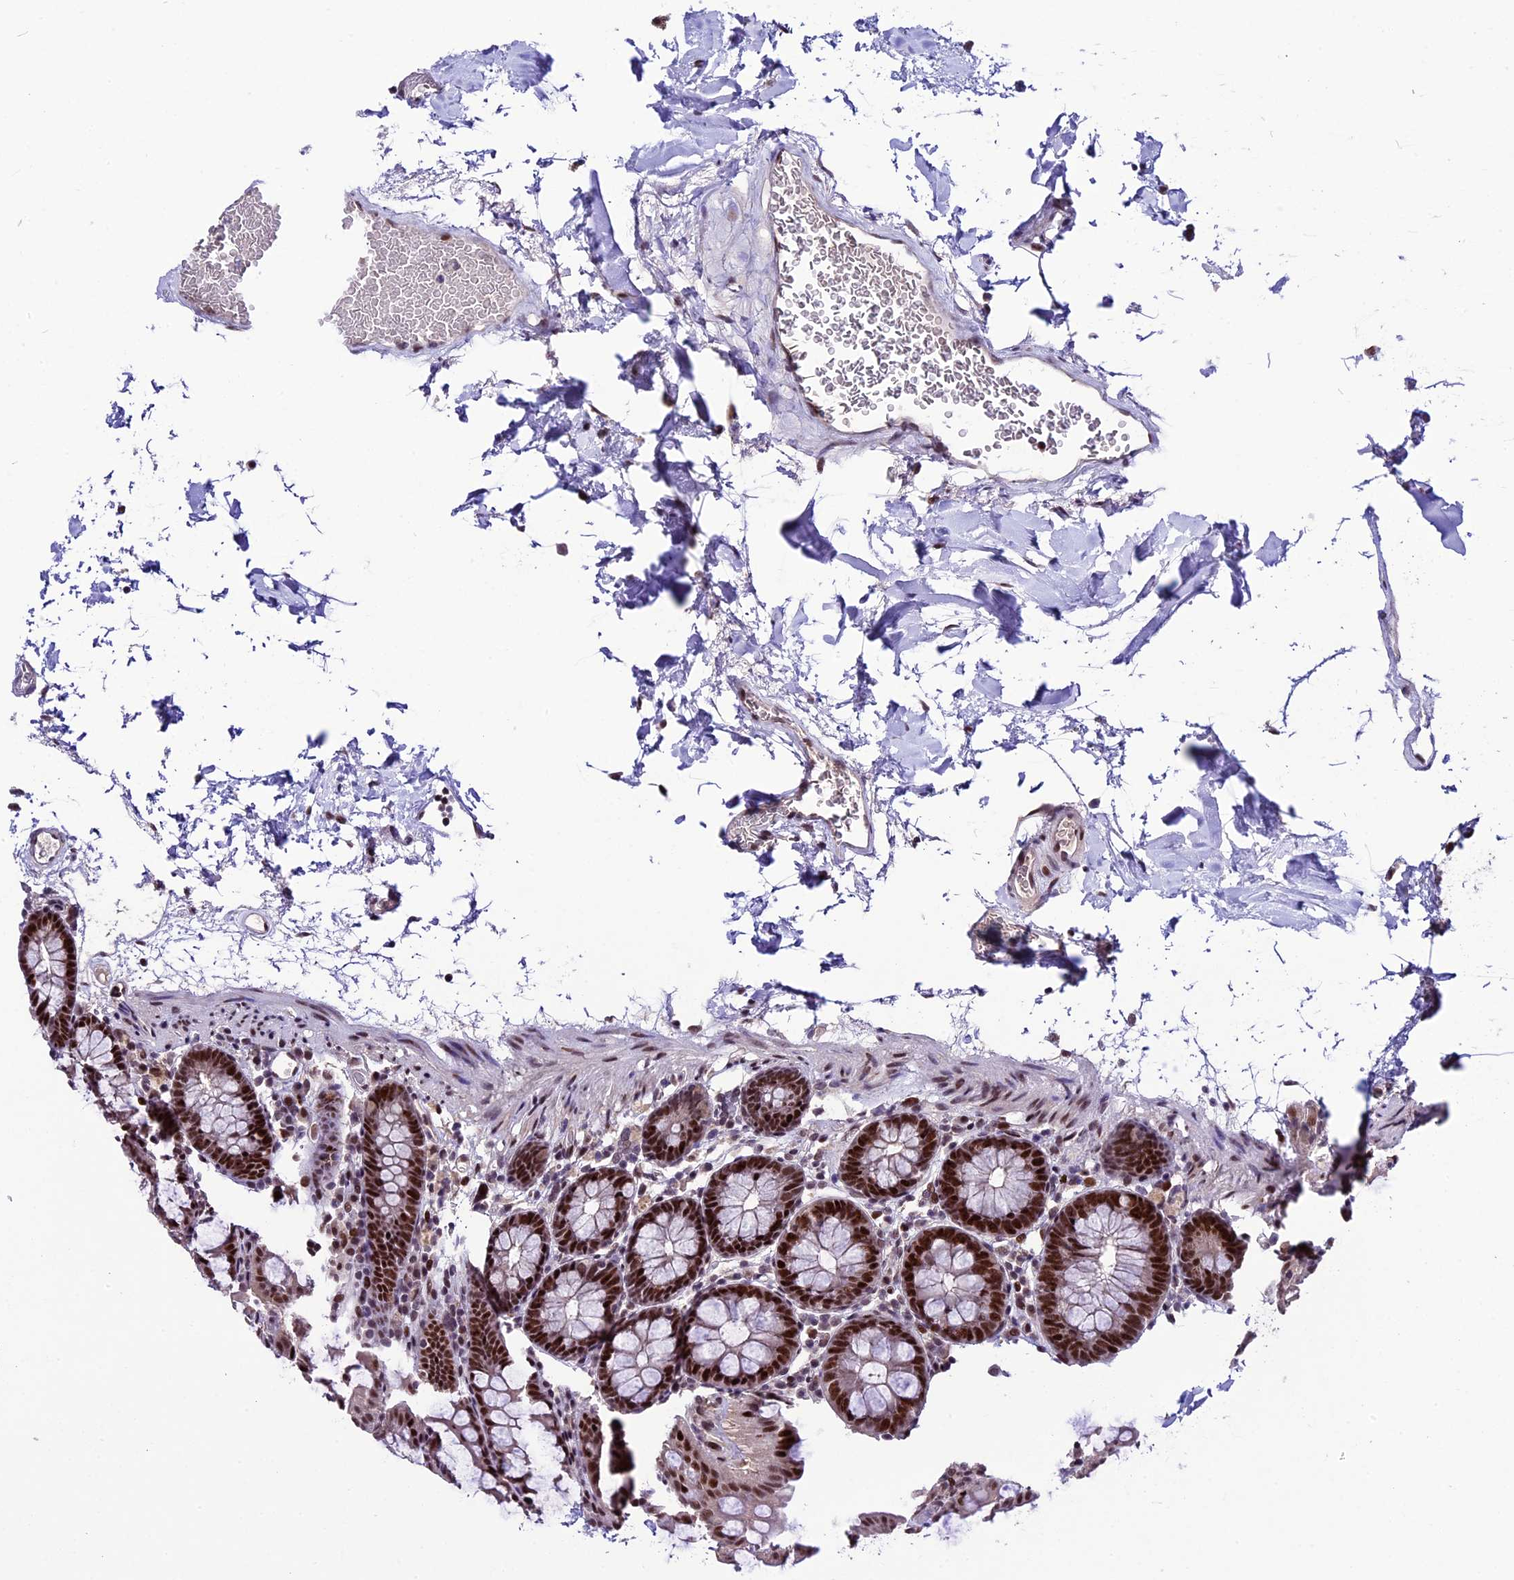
{"staining": {"intensity": "moderate", "quantity": ">75%", "location": "nuclear"}, "tissue": "colon", "cell_type": "Endothelial cells", "image_type": "normal", "snomed": [{"axis": "morphology", "description": "Normal tissue, NOS"}, {"axis": "topography", "description": "Colon"}], "caption": "Immunohistochemistry staining of unremarkable colon, which displays medium levels of moderate nuclear positivity in about >75% of endothelial cells indicating moderate nuclear protein staining. The staining was performed using DAB (3,3'-diaminobenzidine) (brown) for protein detection and nuclei were counterstained in hematoxylin (blue).", "gene": "TCP11L2", "patient": {"sex": "male", "age": 75}}